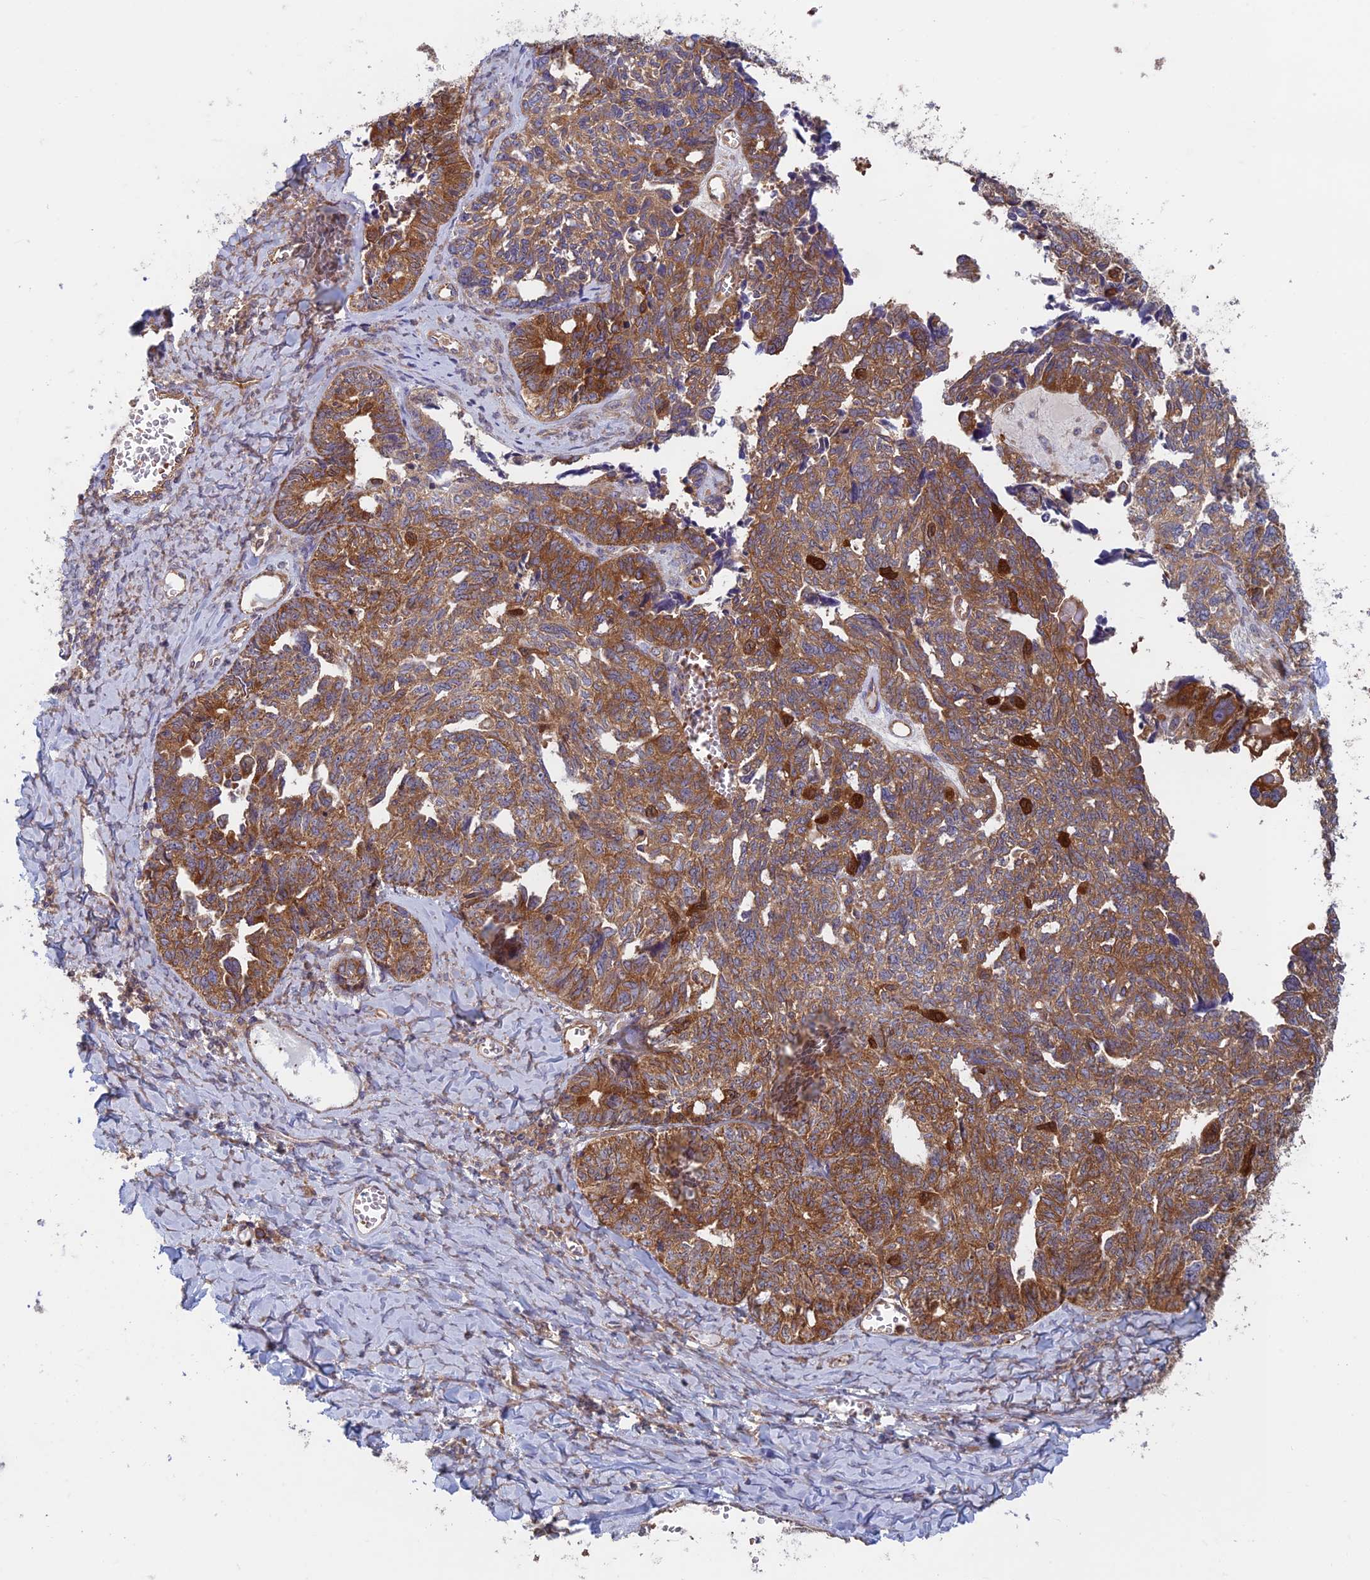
{"staining": {"intensity": "moderate", "quantity": ">75%", "location": "cytoplasmic/membranous"}, "tissue": "ovarian cancer", "cell_type": "Tumor cells", "image_type": "cancer", "snomed": [{"axis": "morphology", "description": "Cystadenocarcinoma, serous, NOS"}, {"axis": "topography", "description": "Ovary"}], "caption": "Immunohistochemical staining of human ovarian serous cystadenocarcinoma shows medium levels of moderate cytoplasmic/membranous expression in about >75% of tumor cells.", "gene": "DNM1L", "patient": {"sex": "female", "age": 79}}